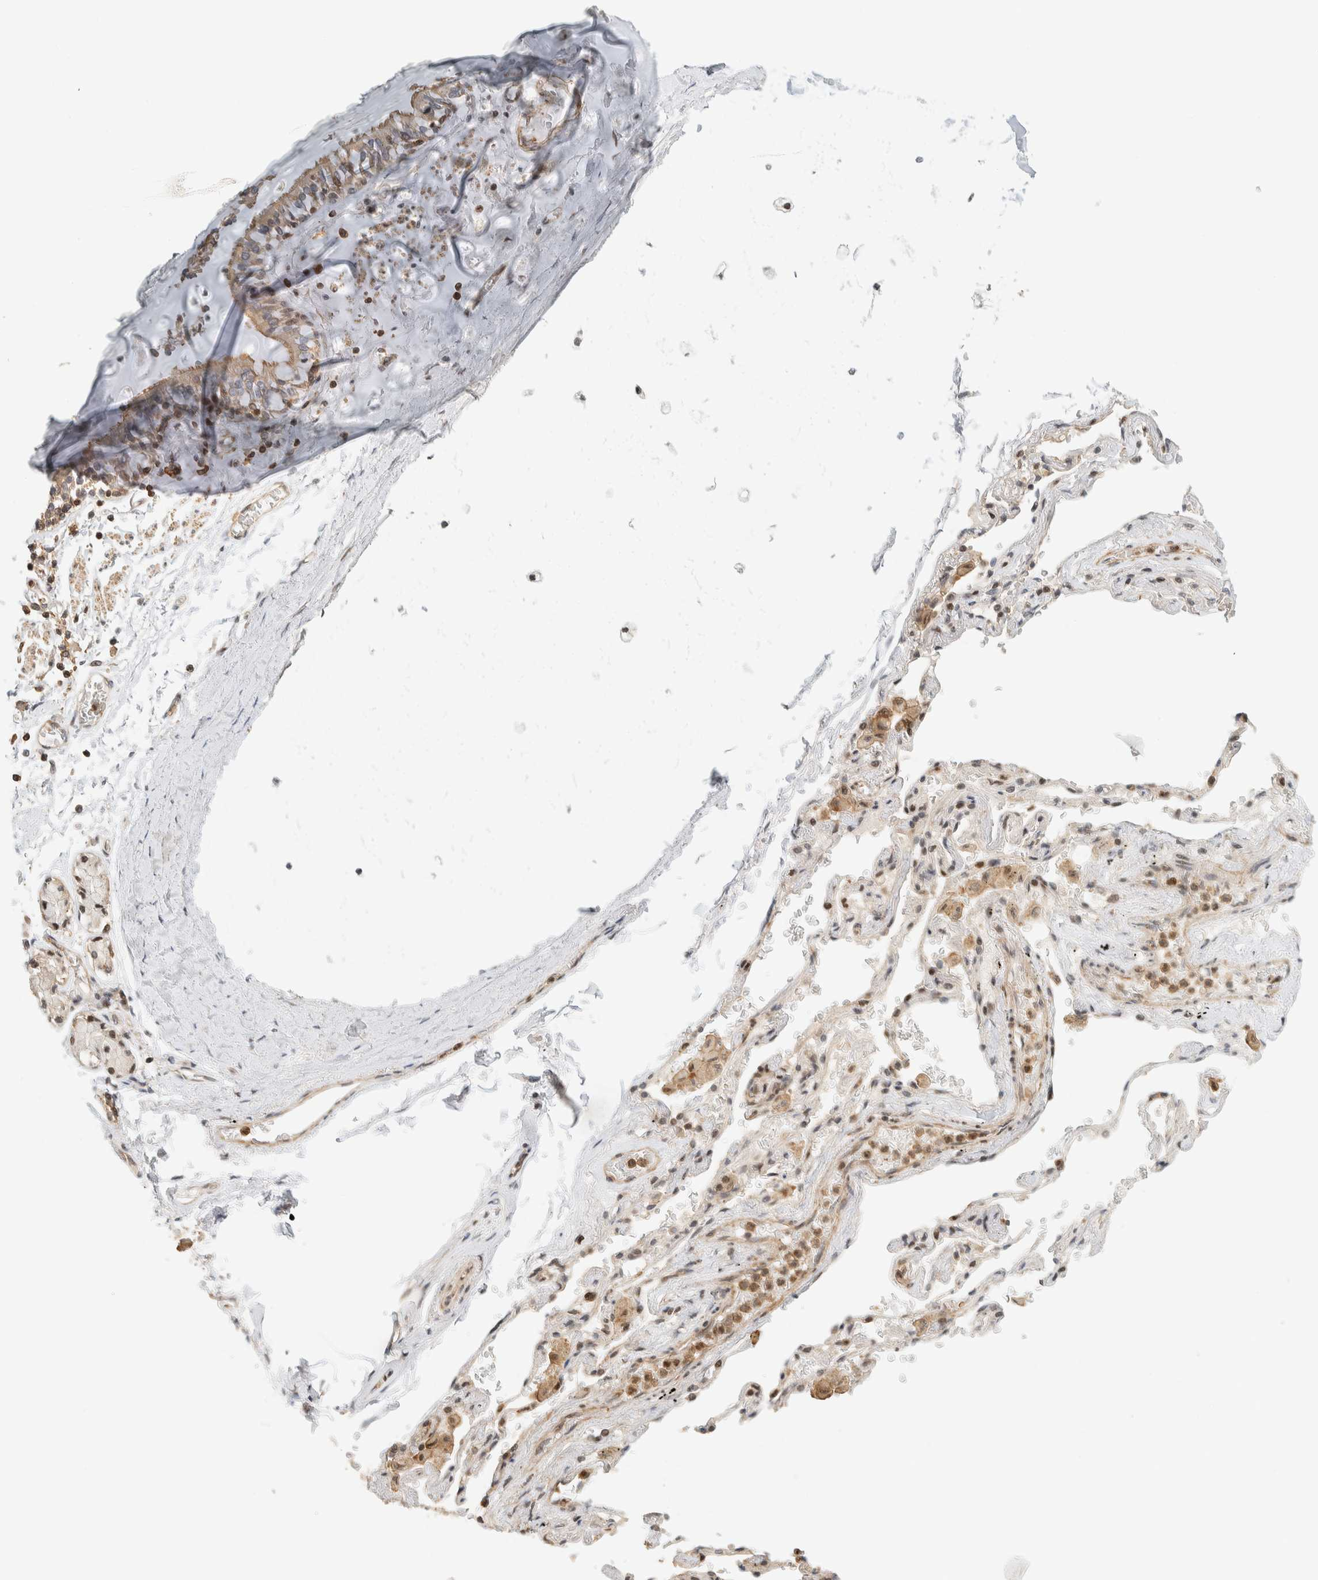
{"staining": {"intensity": "negative", "quantity": "none", "location": "none"}, "tissue": "adipose tissue", "cell_type": "Adipocytes", "image_type": "normal", "snomed": [{"axis": "morphology", "description": "Normal tissue, NOS"}, {"axis": "topography", "description": "Cartilage tissue"}, {"axis": "topography", "description": "Lung"}], "caption": "A high-resolution histopathology image shows immunohistochemistry staining of normal adipose tissue, which exhibits no significant staining in adipocytes. (Brightfield microscopy of DAB immunohistochemistry (IHC) at high magnification).", "gene": "ARFGEF1", "patient": {"sex": "female", "age": 77}}